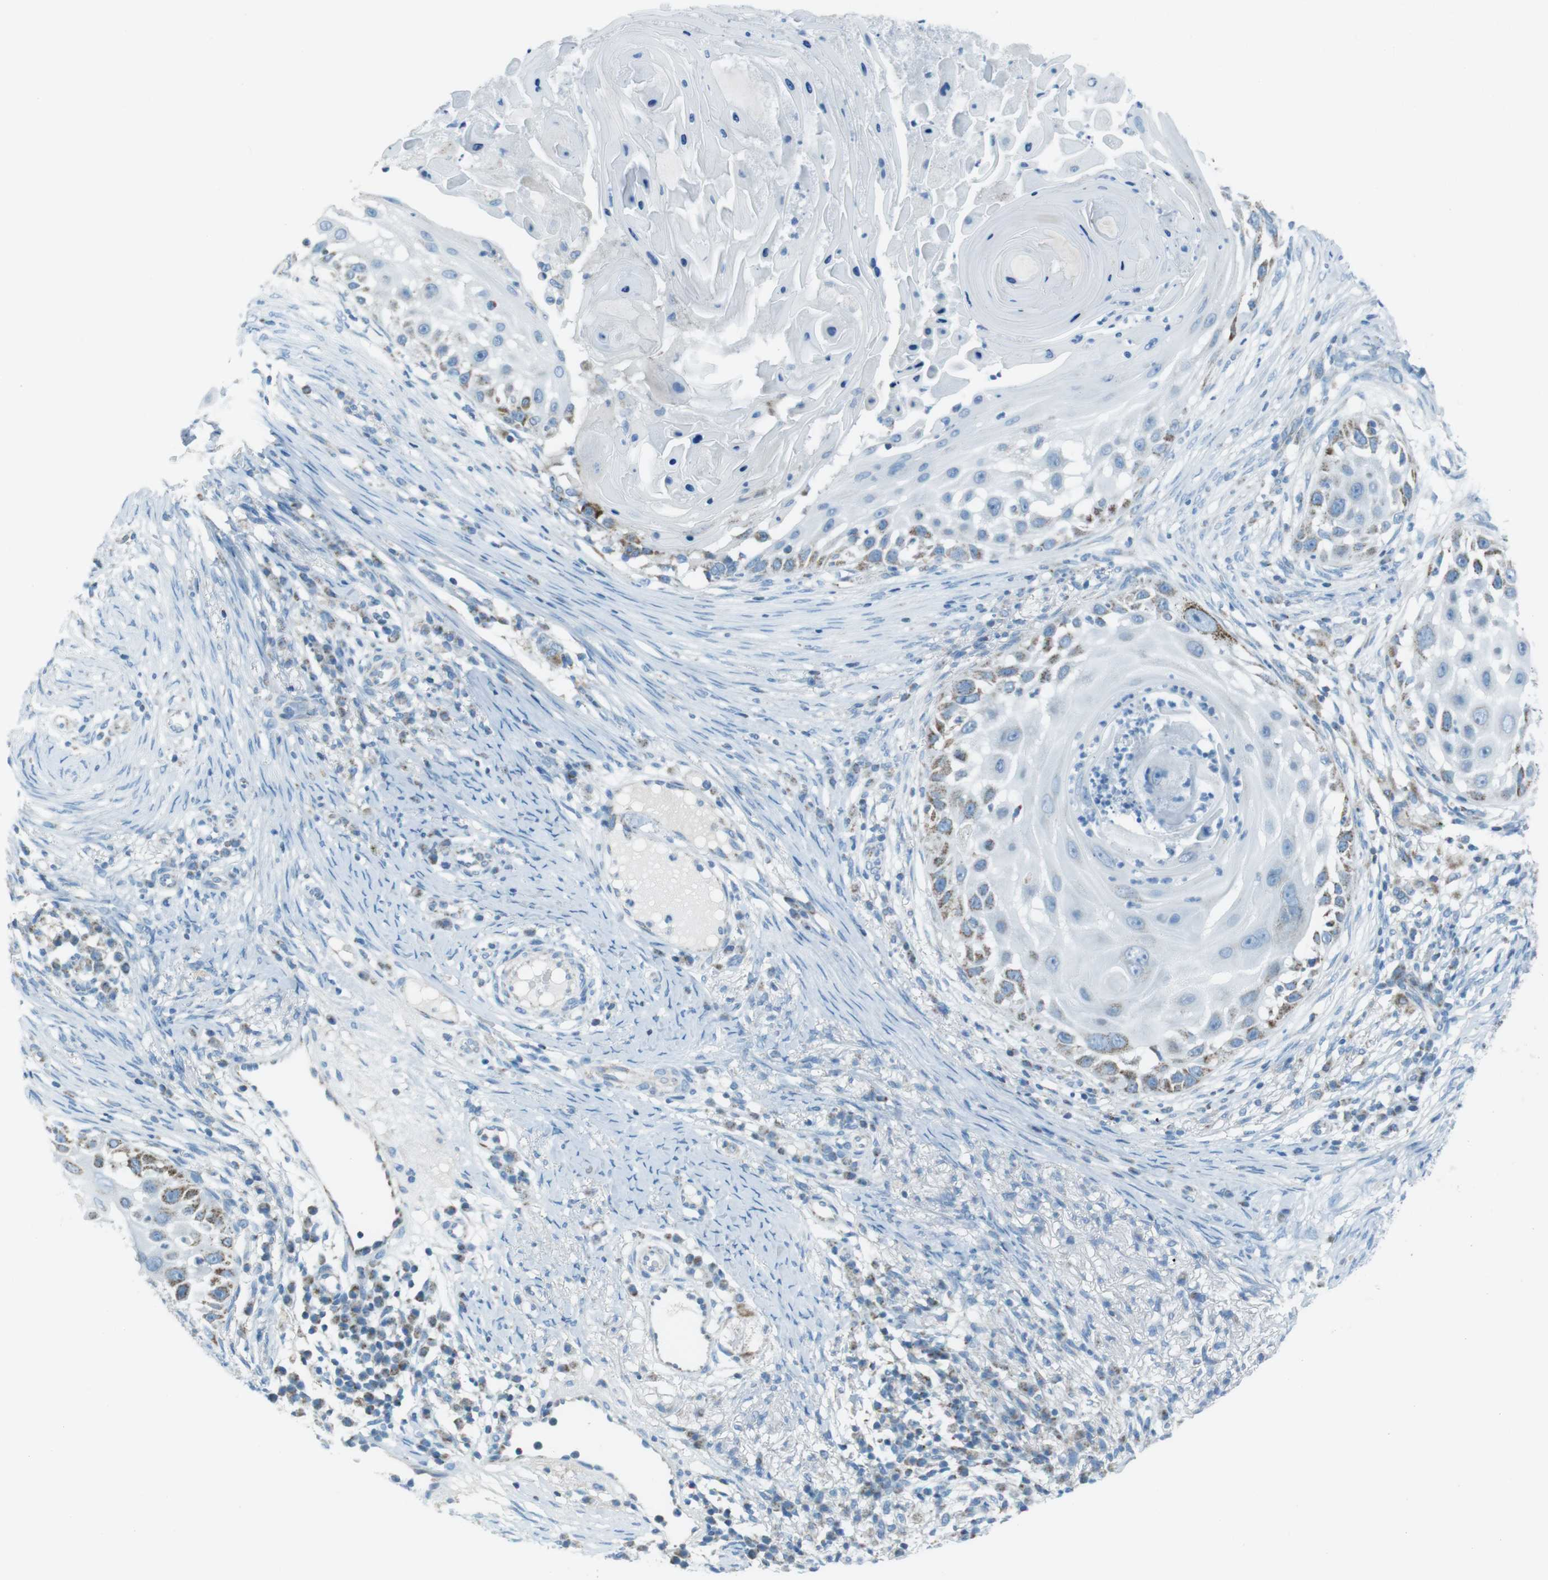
{"staining": {"intensity": "moderate", "quantity": ">75%", "location": "cytoplasmic/membranous"}, "tissue": "skin cancer", "cell_type": "Tumor cells", "image_type": "cancer", "snomed": [{"axis": "morphology", "description": "Squamous cell carcinoma, NOS"}, {"axis": "topography", "description": "Skin"}], "caption": "An image of squamous cell carcinoma (skin) stained for a protein shows moderate cytoplasmic/membranous brown staining in tumor cells.", "gene": "DNAJA3", "patient": {"sex": "female", "age": 44}}